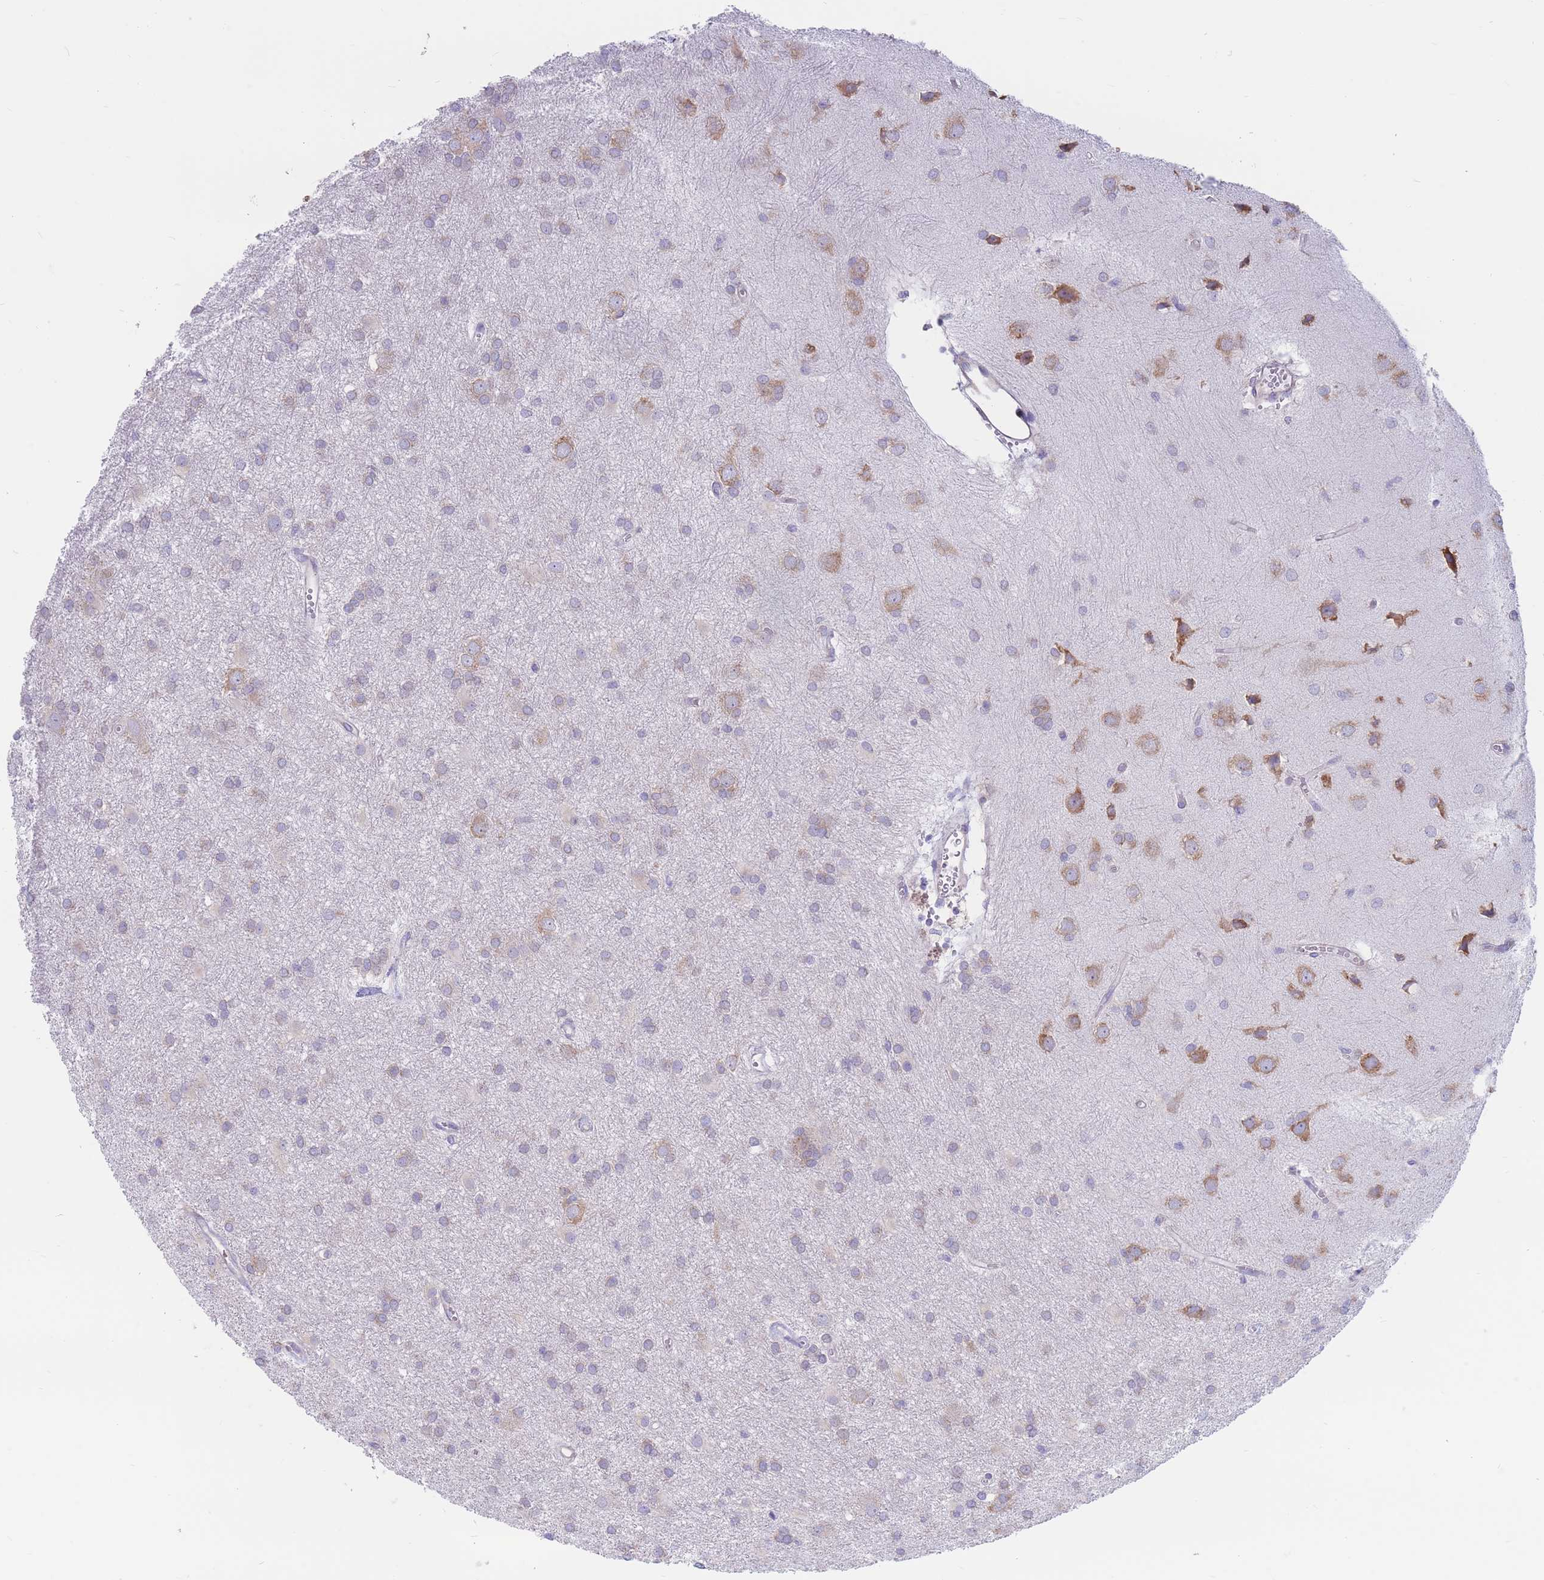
{"staining": {"intensity": "weak", "quantity": "<25%", "location": "cytoplasmic/membranous"}, "tissue": "glioma", "cell_type": "Tumor cells", "image_type": "cancer", "snomed": [{"axis": "morphology", "description": "Glioma, malignant, High grade"}, {"axis": "topography", "description": "Brain"}], "caption": "Protein analysis of glioma exhibits no significant staining in tumor cells.", "gene": "RPL8", "patient": {"sex": "female", "age": 50}}